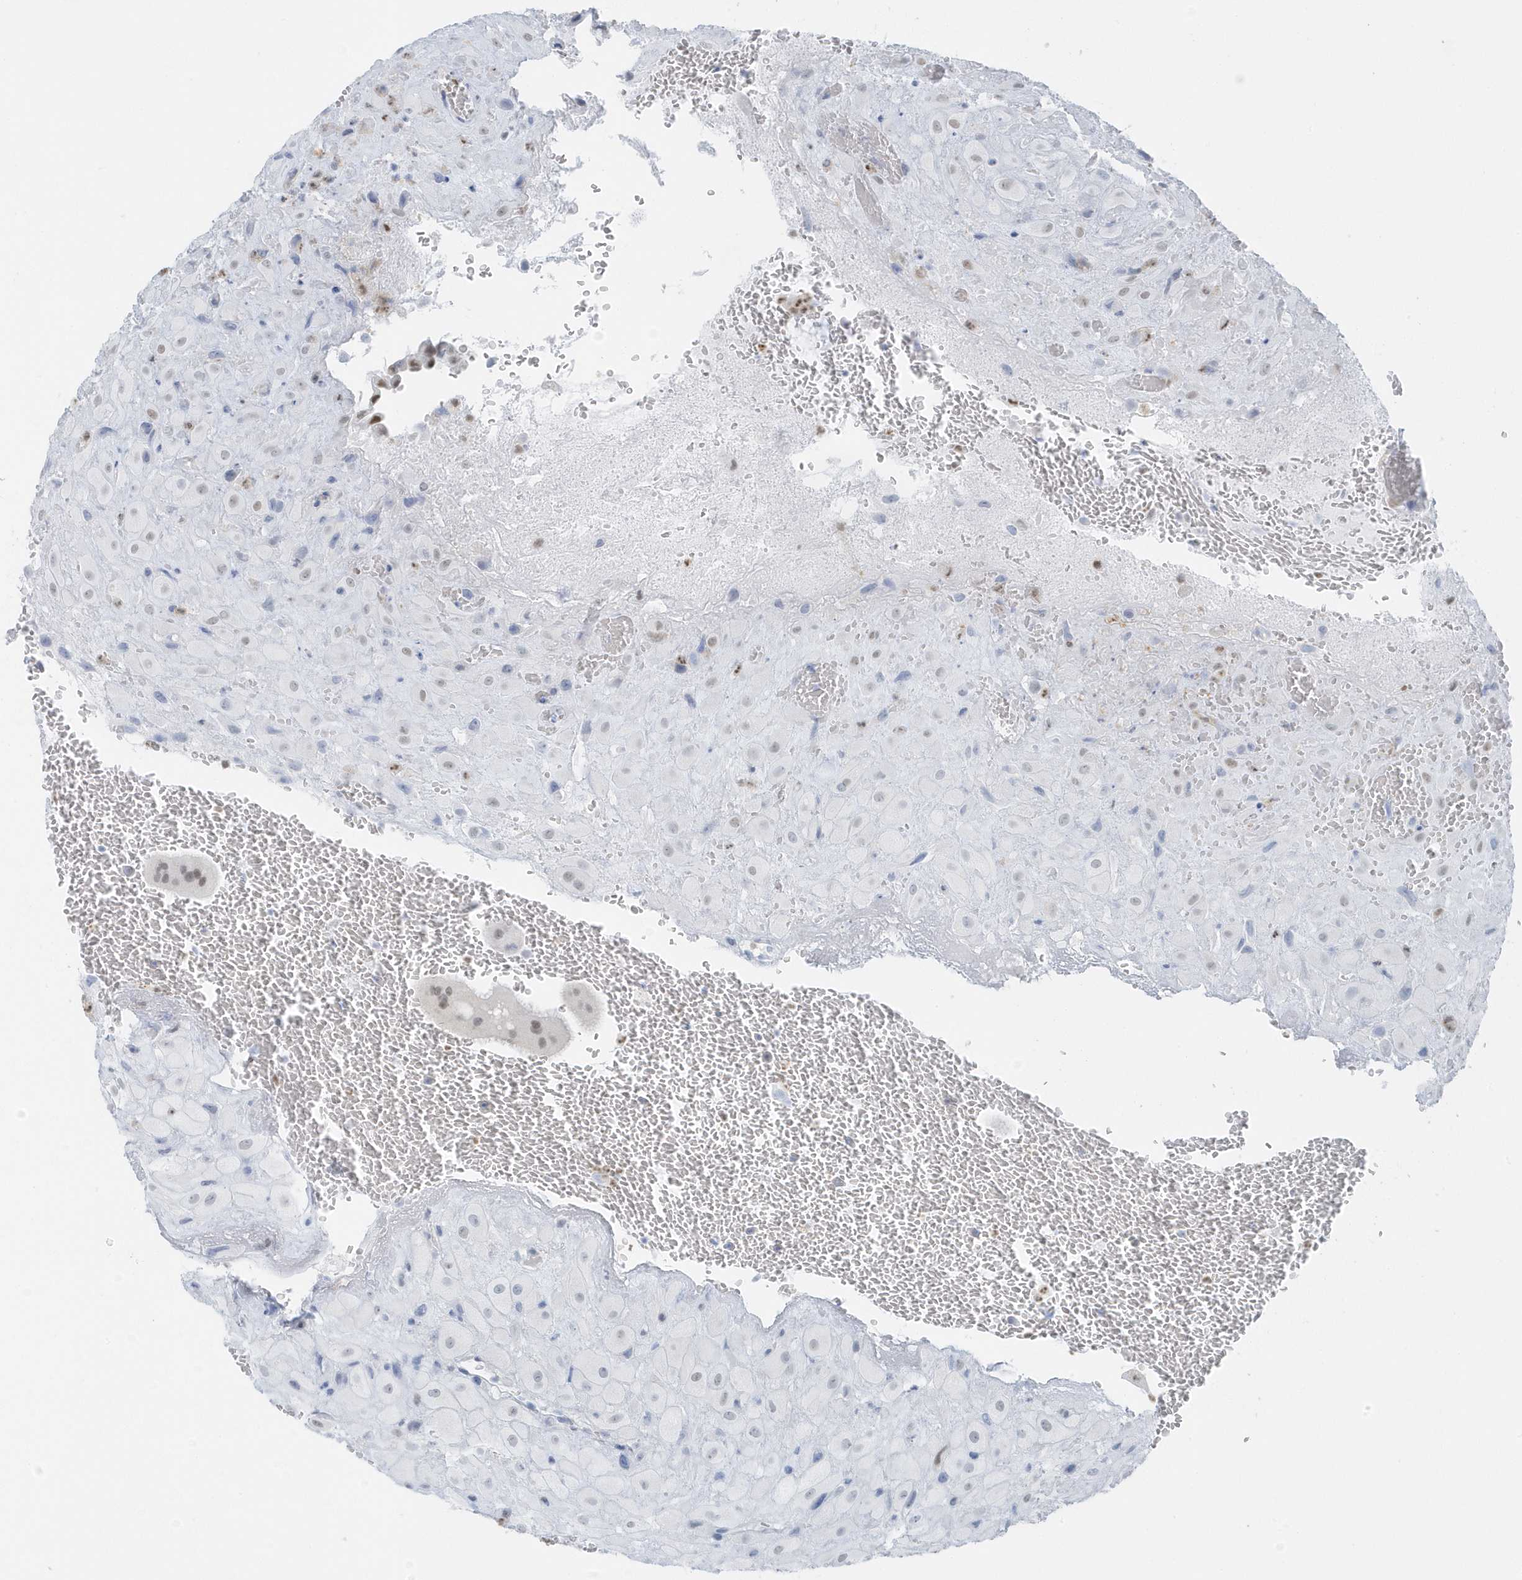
{"staining": {"intensity": "negative", "quantity": "none", "location": "none"}, "tissue": "placenta", "cell_type": "Decidual cells", "image_type": "normal", "snomed": [{"axis": "morphology", "description": "Normal tissue, NOS"}, {"axis": "topography", "description": "Placenta"}], "caption": "Image shows no protein staining in decidual cells of normal placenta. Nuclei are stained in blue.", "gene": "SMIM34", "patient": {"sex": "female", "age": 35}}